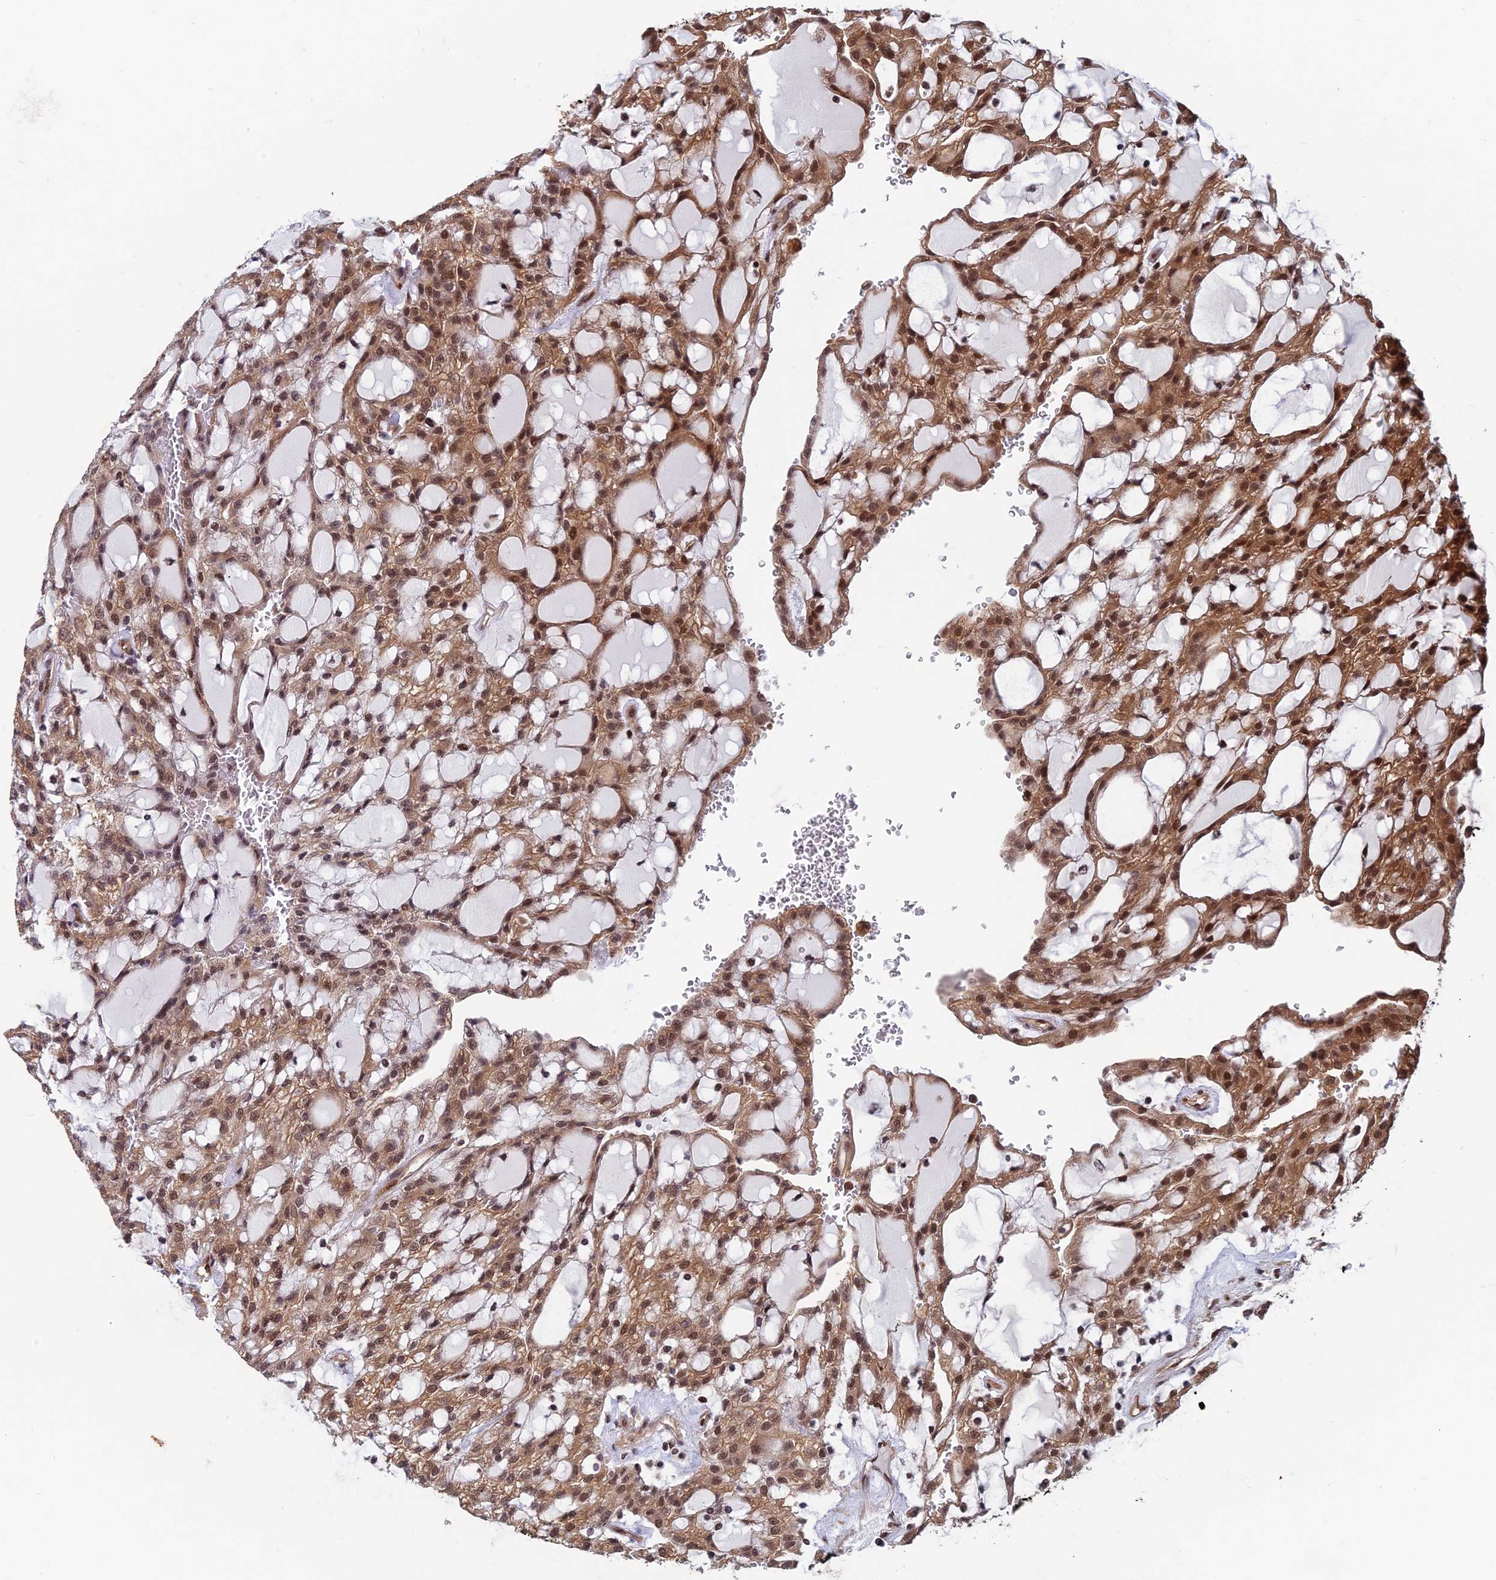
{"staining": {"intensity": "moderate", "quantity": ">75%", "location": "cytoplasmic/membranous,nuclear"}, "tissue": "renal cancer", "cell_type": "Tumor cells", "image_type": "cancer", "snomed": [{"axis": "morphology", "description": "Adenocarcinoma, NOS"}, {"axis": "topography", "description": "Kidney"}], "caption": "Adenocarcinoma (renal) tissue demonstrates moderate cytoplasmic/membranous and nuclear expression in approximately >75% of tumor cells, visualized by immunohistochemistry.", "gene": "FAM53C", "patient": {"sex": "male", "age": 63}}